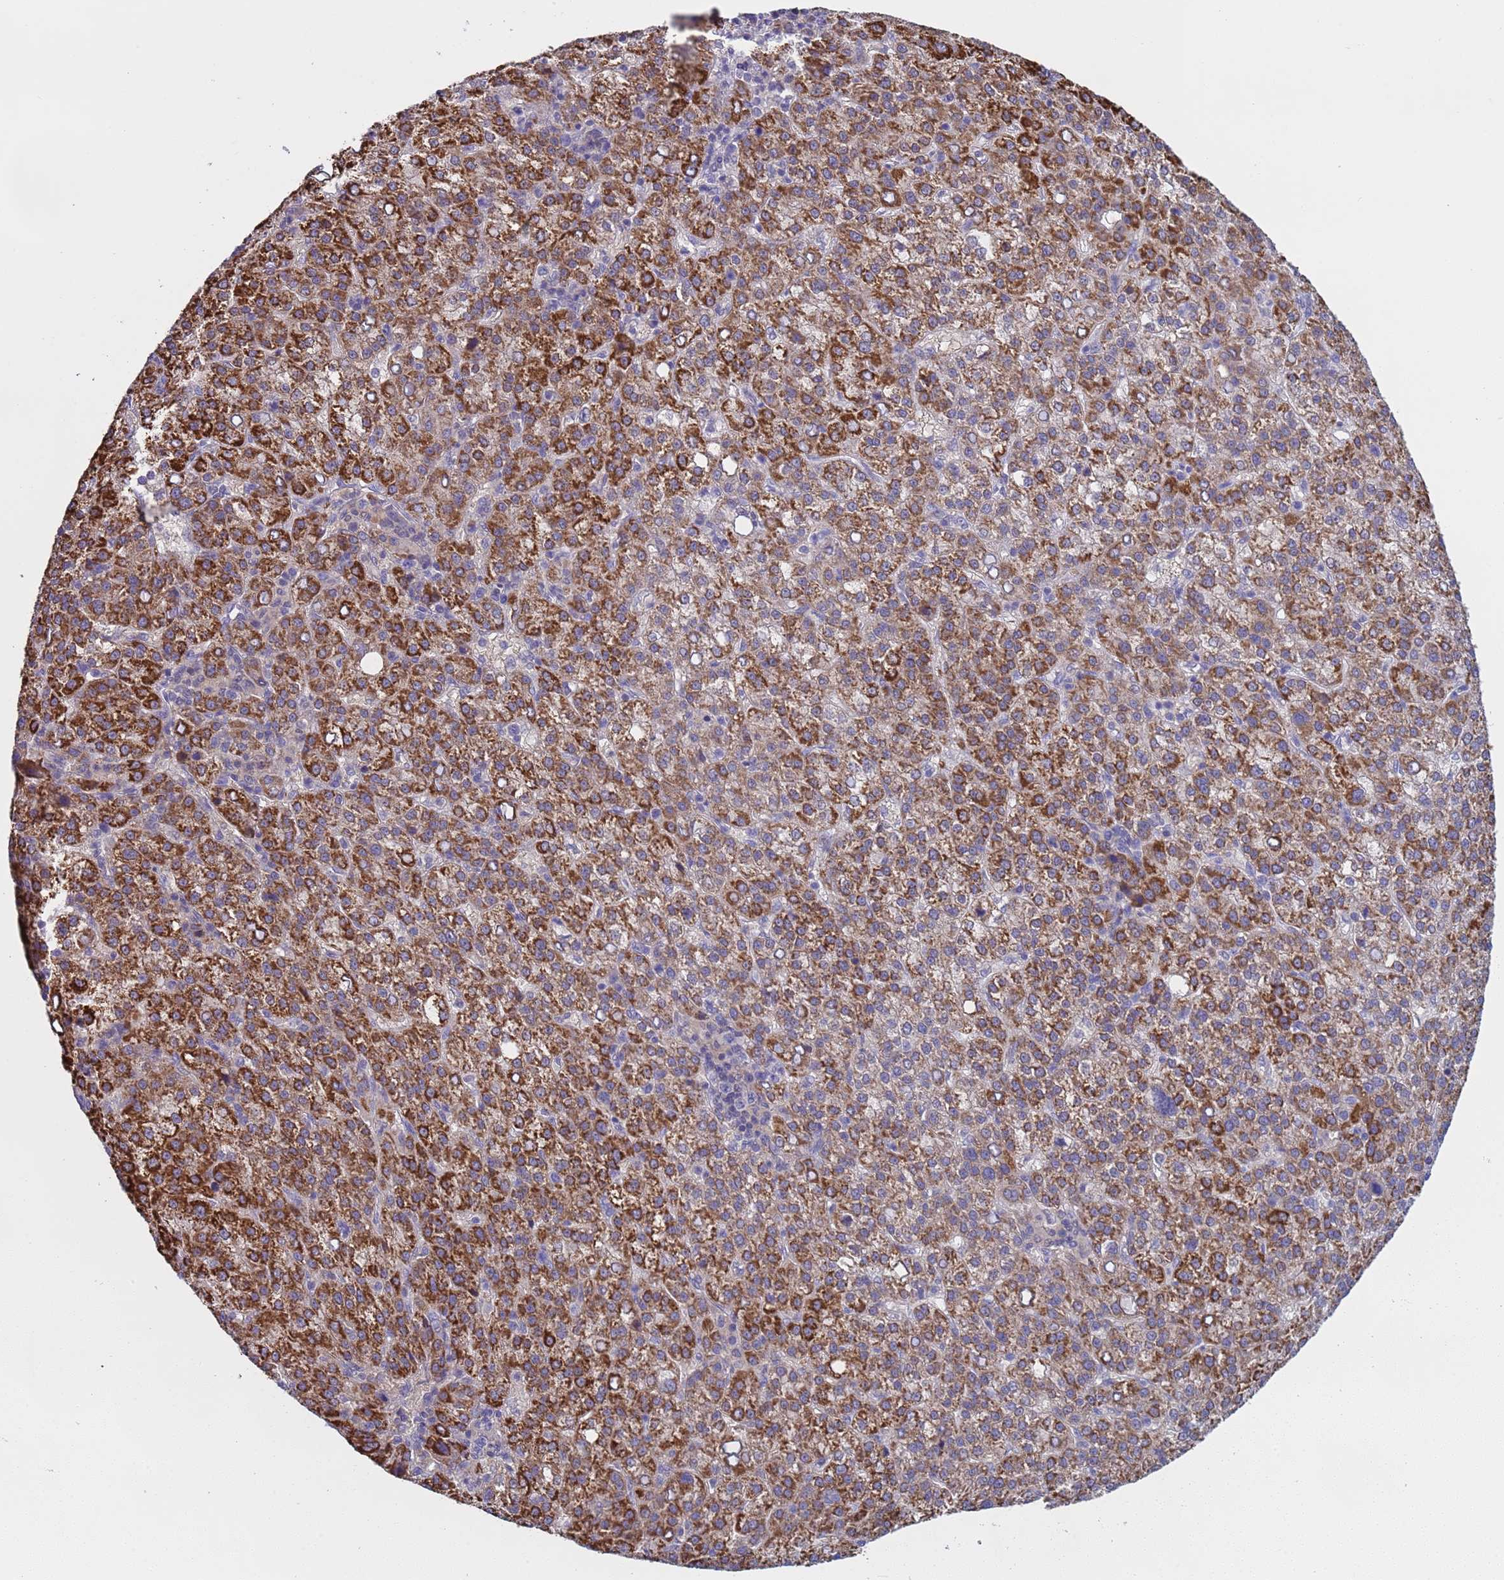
{"staining": {"intensity": "strong", "quantity": ">75%", "location": "cytoplasmic/membranous"}, "tissue": "liver cancer", "cell_type": "Tumor cells", "image_type": "cancer", "snomed": [{"axis": "morphology", "description": "Carcinoma, Hepatocellular, NOS"}, {"axis": "topography", "description": "Liver"}], "caption": "Tumor cells reveal high levels of strong cytoplasmic/membranous positivity in approximately >75% of cells in liver cancer.", "gene": "CAPN7", "patient": {"sex": "female", "age": 58}}